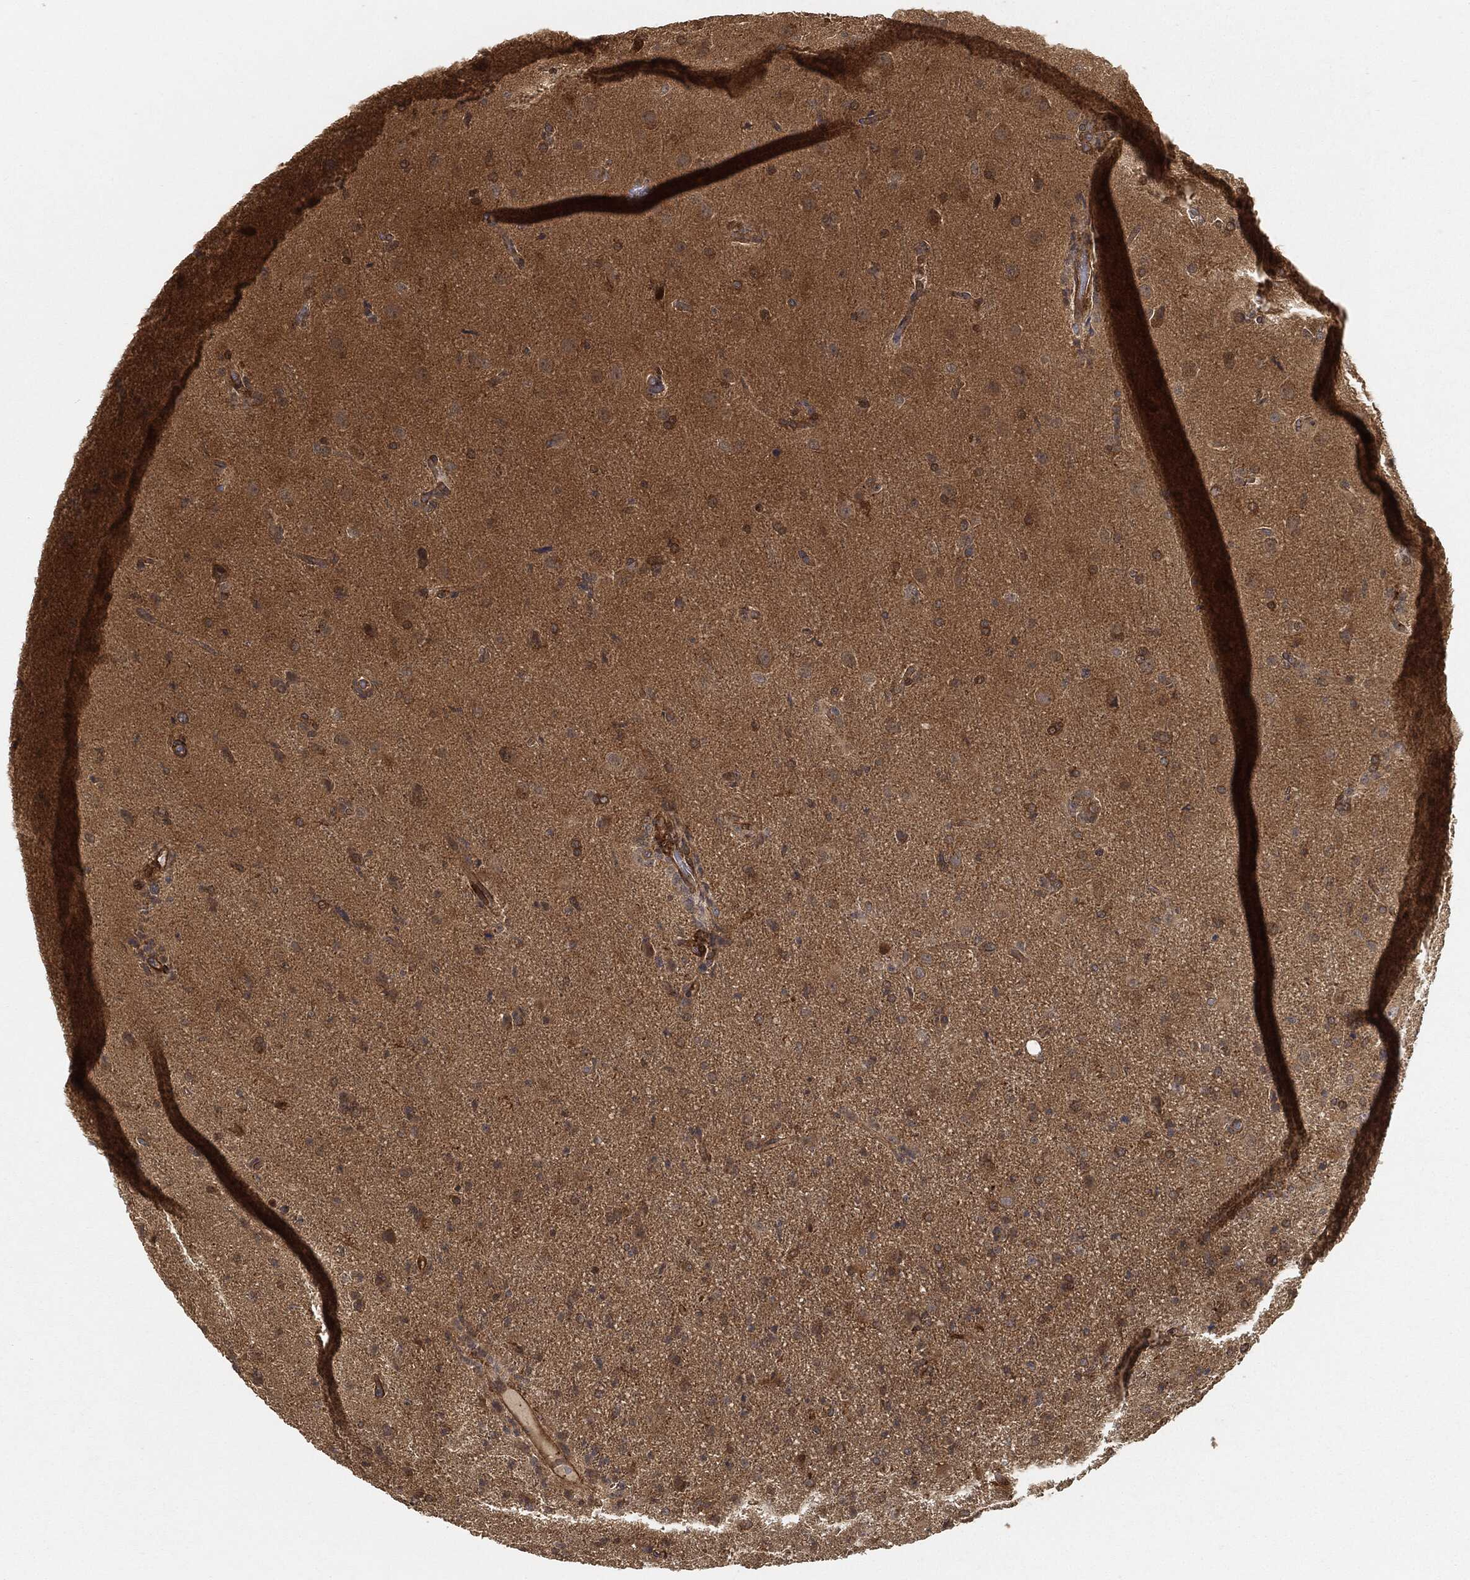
{"staining": {"intensity": "moderate", "quantity": "<25%", "location": "cytoplasmic/membranous"}, "tissue": "glioma", "cell_type": "Tumor cells", "image_type": "cancer", "snomed": [{"axis": "morphology", "description": "Glioma, malignant, High grade"}, {"axis": "topography", "description": "Brain"}], "caption": "Immunohistochemistry (IHC) of human glioma demonstrates low levels of moderate cytoplasmic/membranous staining in approximately <25% of tumor cells. Nuclei are stained in blue.", "gene": "TPT1", "patient": {"sex": "male", "age": 68}}